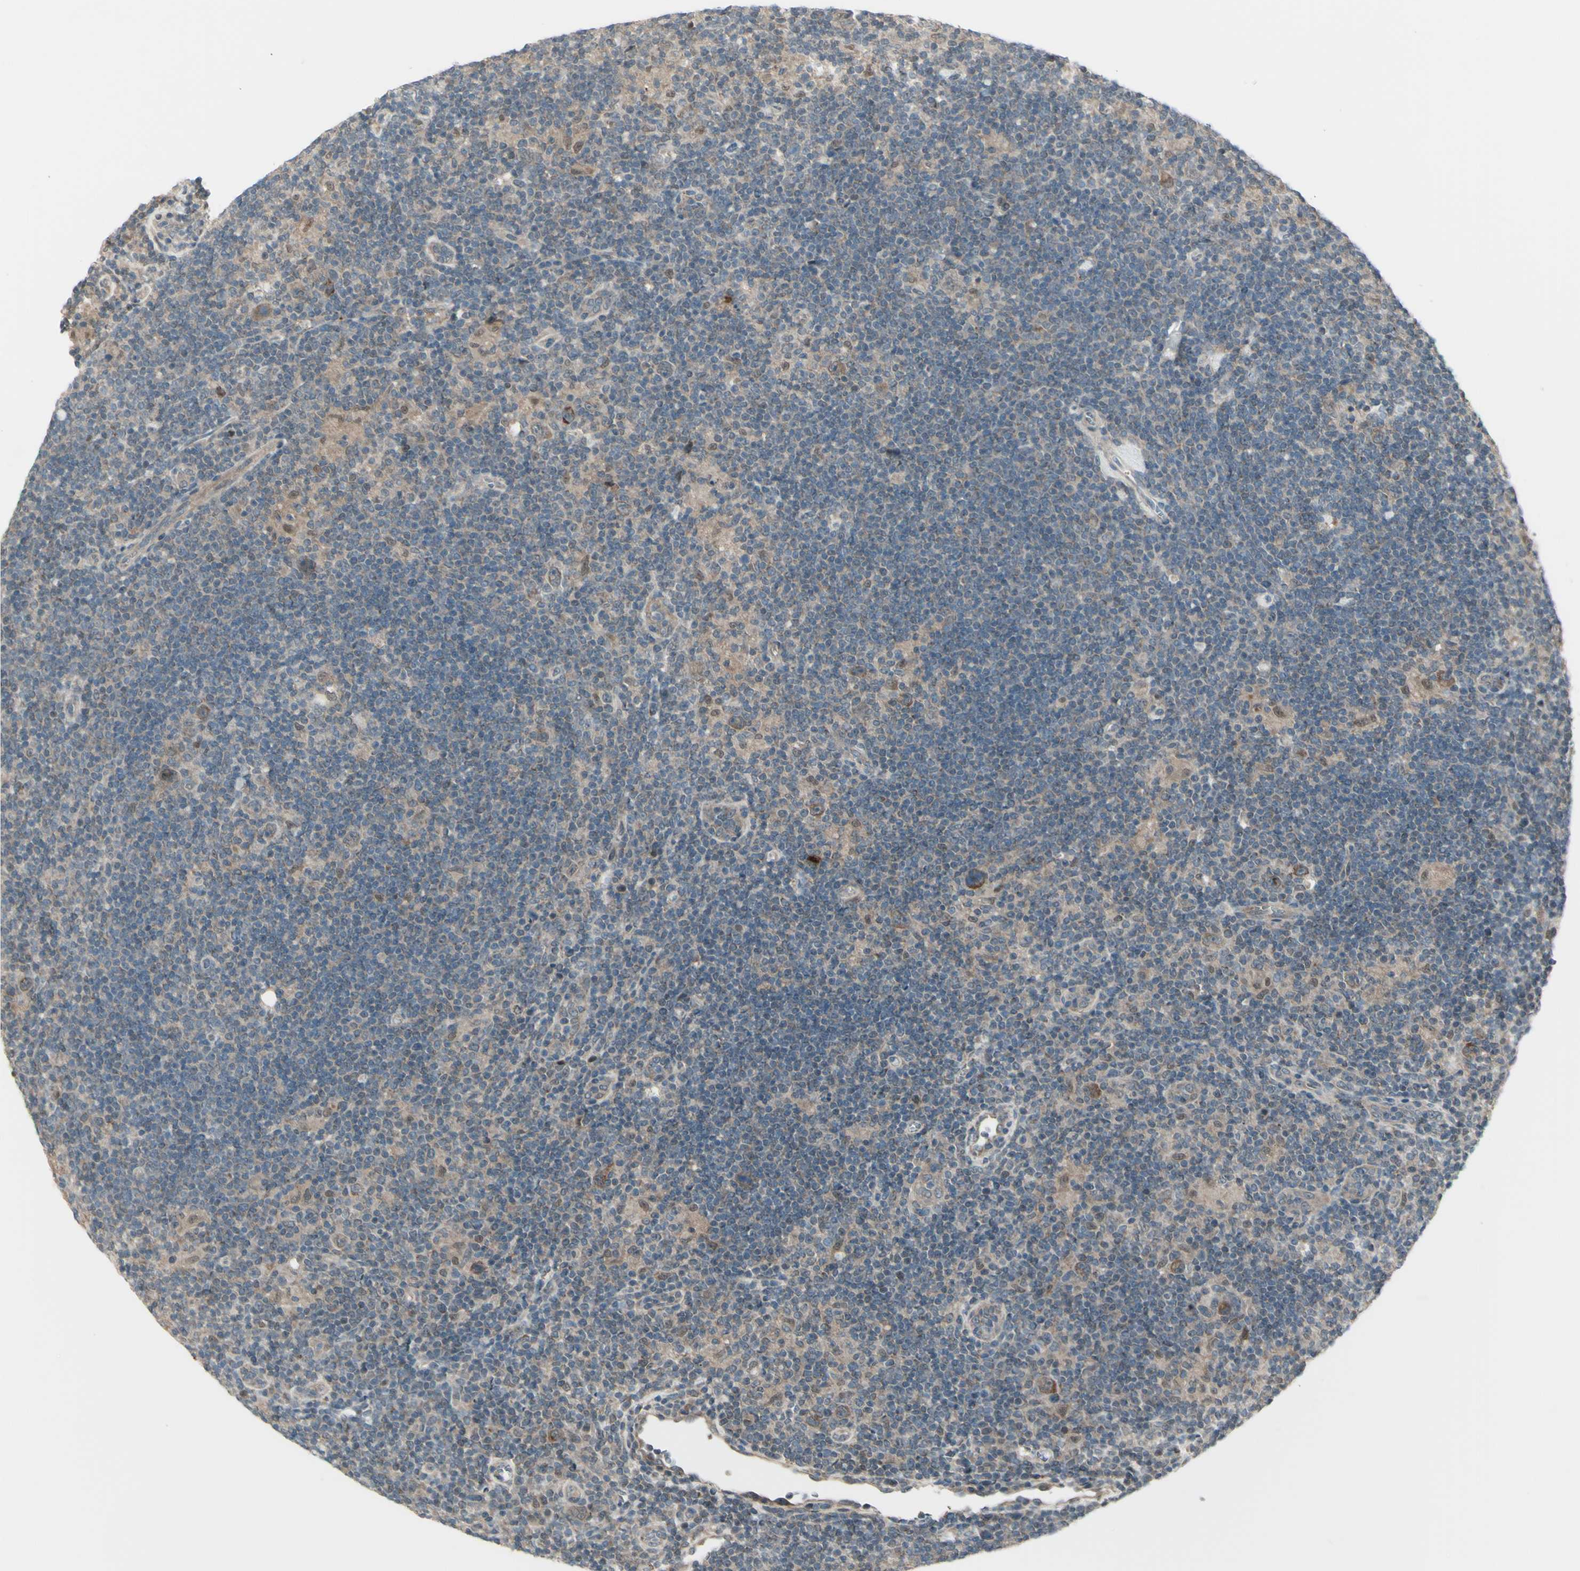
{"staining": {"intensity": "moderate", "quantity": ">75%", "location": "cytoplasmic/membranous"}, "tissue": "lymphoma", "cell_type": "Tumor cells", "image_type": "cancer", "snomed": [{"axis": "morphology", "description": "Hodgkin's disease, NOS"}, {"axis": "topography", "description": "Lymph node"}], "caption": "Hodgkin's disease stained with immunohistochemistry (IHC) exhibits moderate cytoplasmic/membranous positivity in about >75% of tumor cells.", "gene": "OSTM1", "patient": {"sex": "female", "age": 57}}